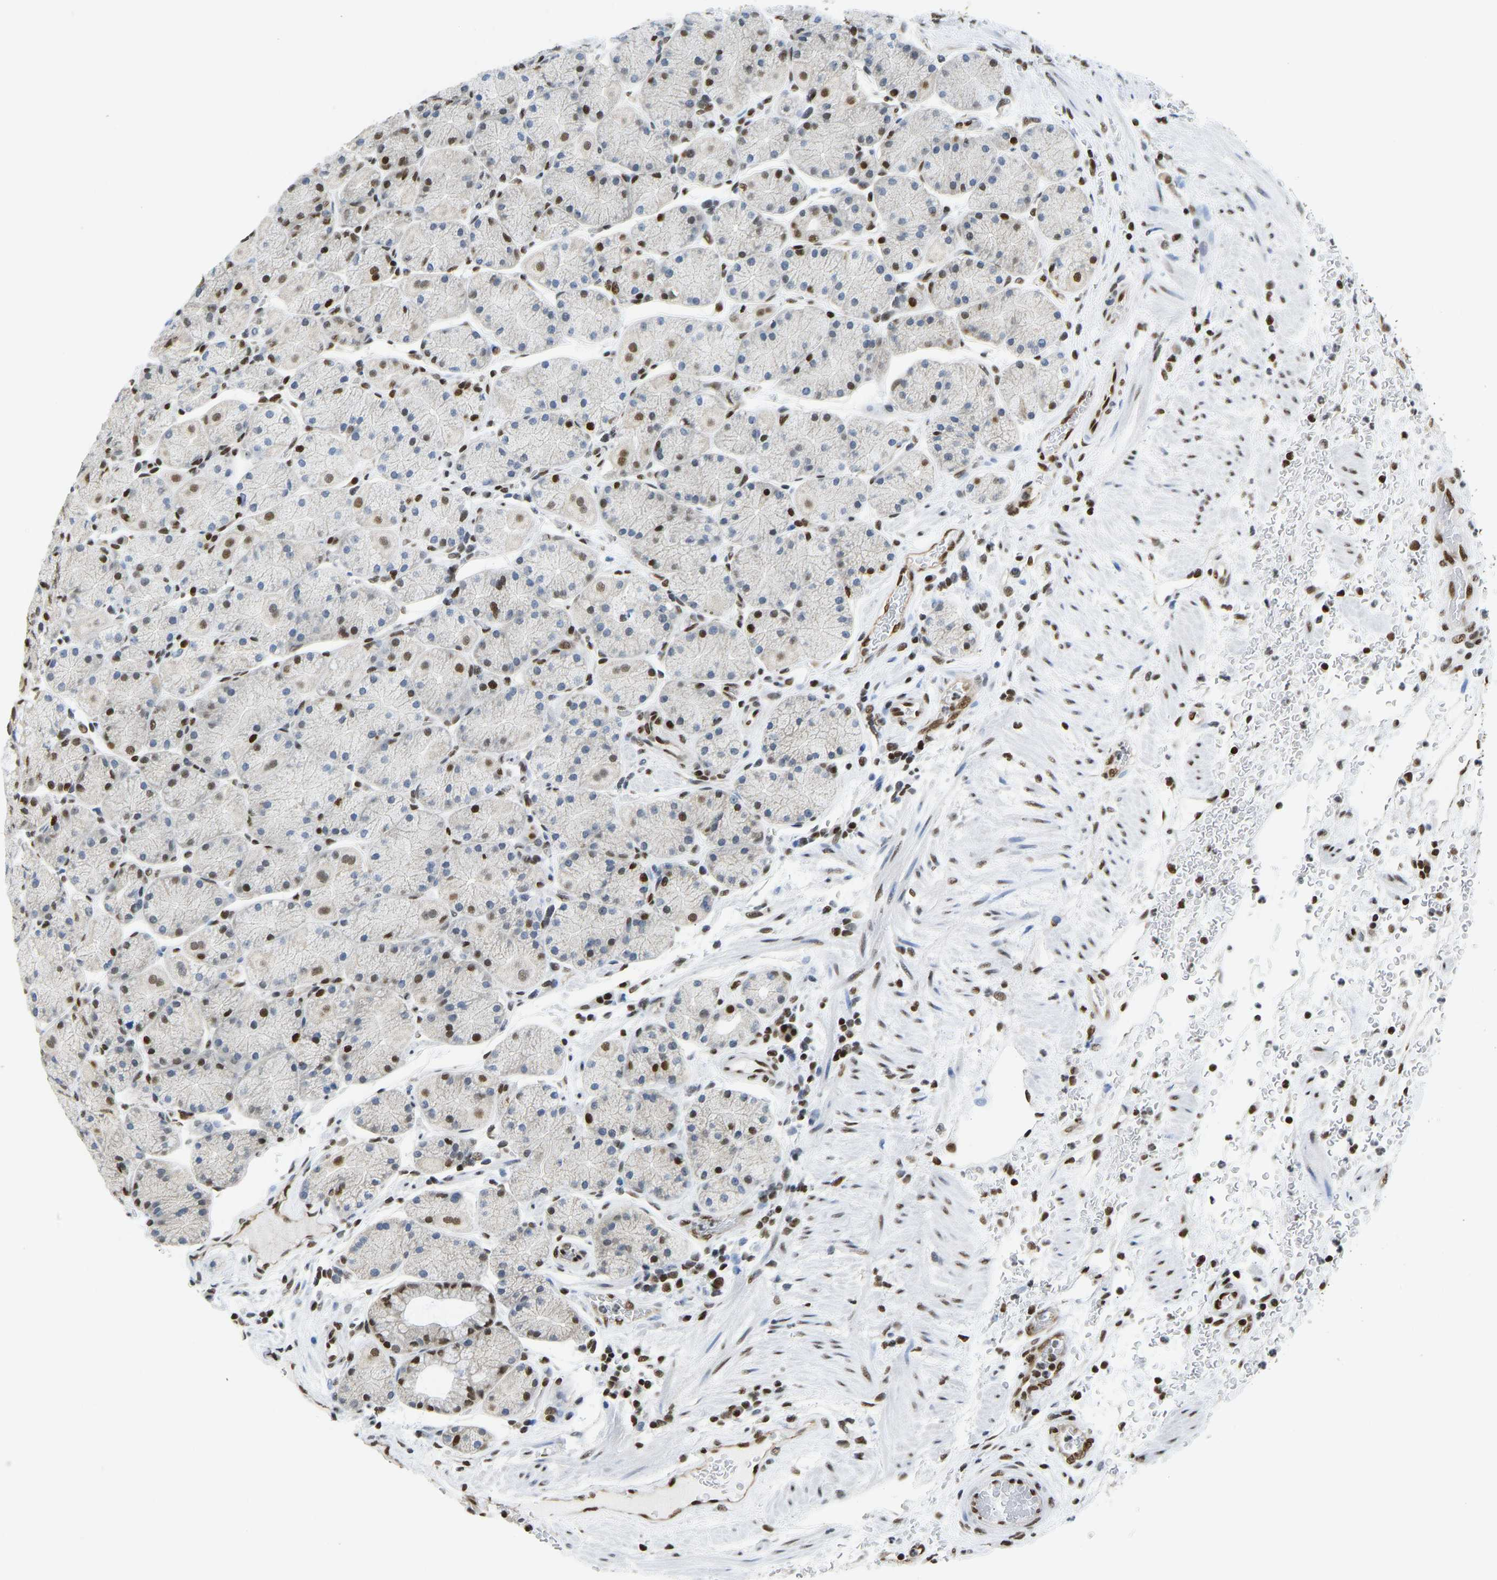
{"staining": {"intensity": "strong", "quantity": "25%-75%", "location": "nuclear"}, "tissue": "stomach", "cell_type": "Glandular cells", "image_type": "normal", "snomed": [{"axis": "morphology", "description": "Normal tissue, NOS"}, {"axis": "morphology", "description": "Carcinoid, malignant, NOS"}, {"axis": "topography", "description": "Stomach, upper"}], "caption": "Strong nuclear staining is appreciated in approximately 25%-75% of glandular cells in normal stomach. (DAB (3,3'-diaminobenzidine) IHC, brown staining for protein, blue staining for nuclei).", "gene": "ZSCAN20", "patient": {"sex": "male", "age": 39}}